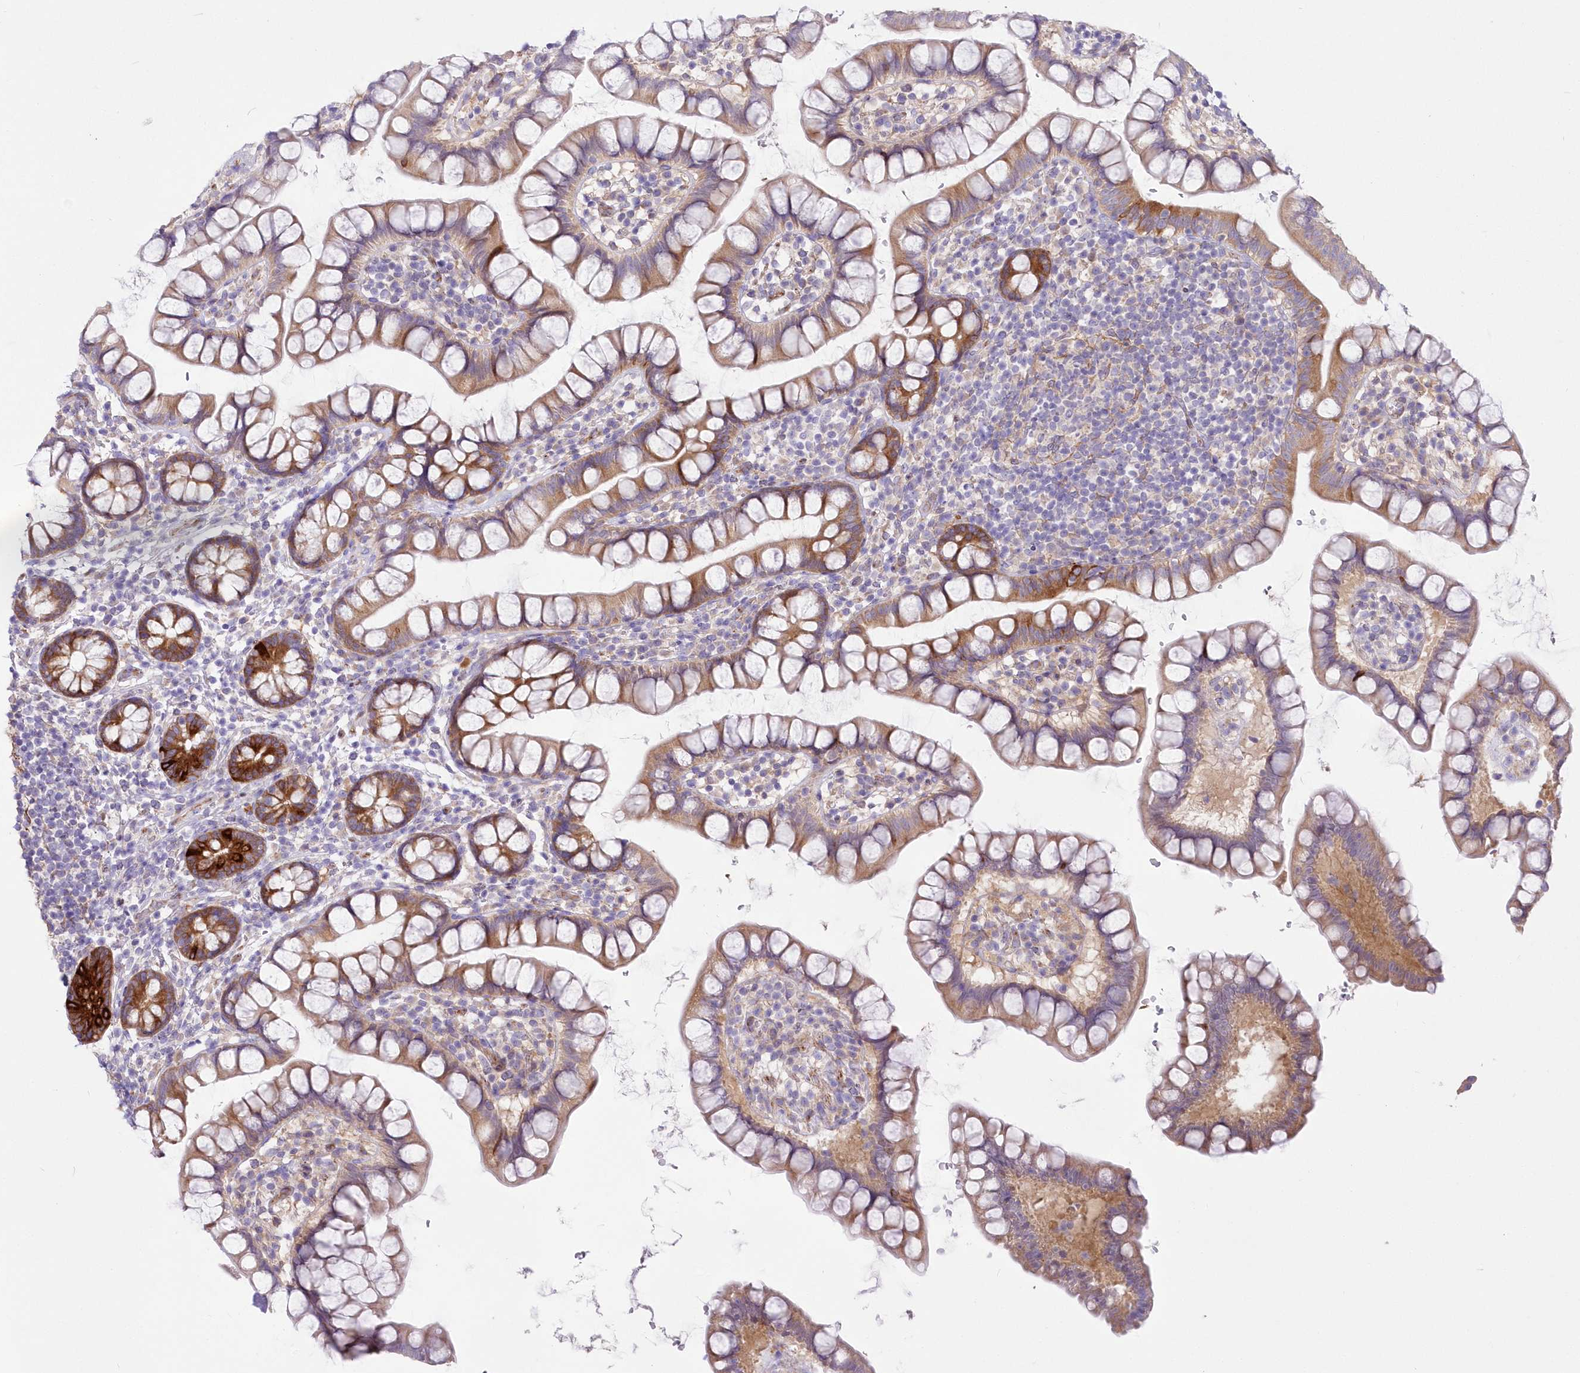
{"staining": {"intensity": "moderate", "quantity": "25%-75%", "location": "cytoplasmic/membranous"}, "tissue": "small intestine", "cell_type": "Glandular cells", "image_type": "normal", "snomed": [{"axis": "morphology", "description": "Normal tissue, NOS"}, {"axis": "topography", "description": "Small intestine"}], "caption": "Glandular cells display medium levels of moderate cytoplasmic/membranous expression in about 25%-75% of cells in benign small intestine. Nuclei are stained in blue.", "gene": "YTHDC2", "patient": {"sex": "female", "age": 84}}